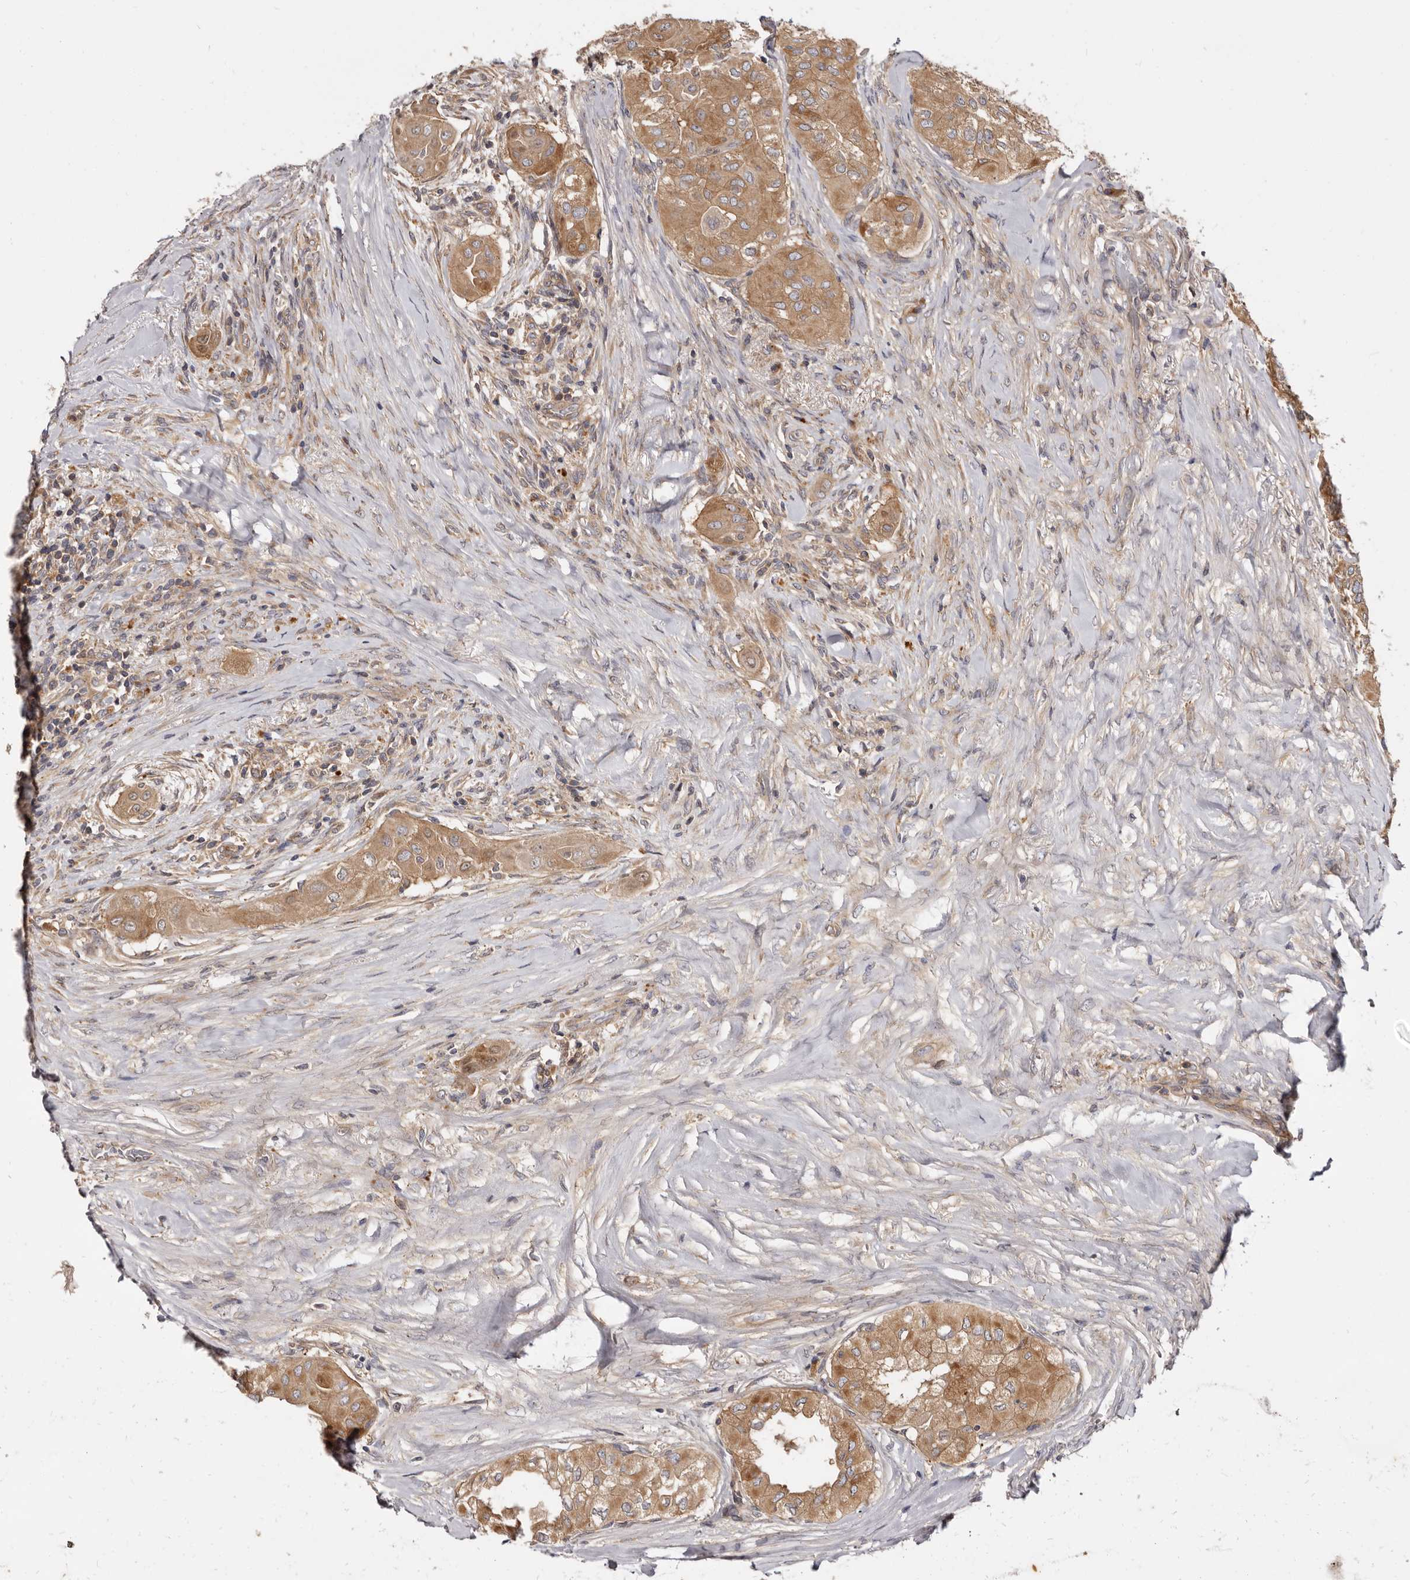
{"staining": {"intensity": "moderate", "quantity": "25%-75%", "location": "cytoplasmic/membranous"}, "tissue": "thyroid cancer", "cell_type": "Tumor cells", "image_type": "cancer", "snomed": [{"axis": "morphology", "description": "Papillary adenocarcinoma, NOS"}, {"axis": "topography", "description": "Thyroid gland"}], "caption": "Human thyroid cancer (papillary adenocarcinoma) stained with a protein marker reveals moderate staining in tumor cells.", "gene": "ADAMTS20", "patient": {"sex": "female", "age": 59}}